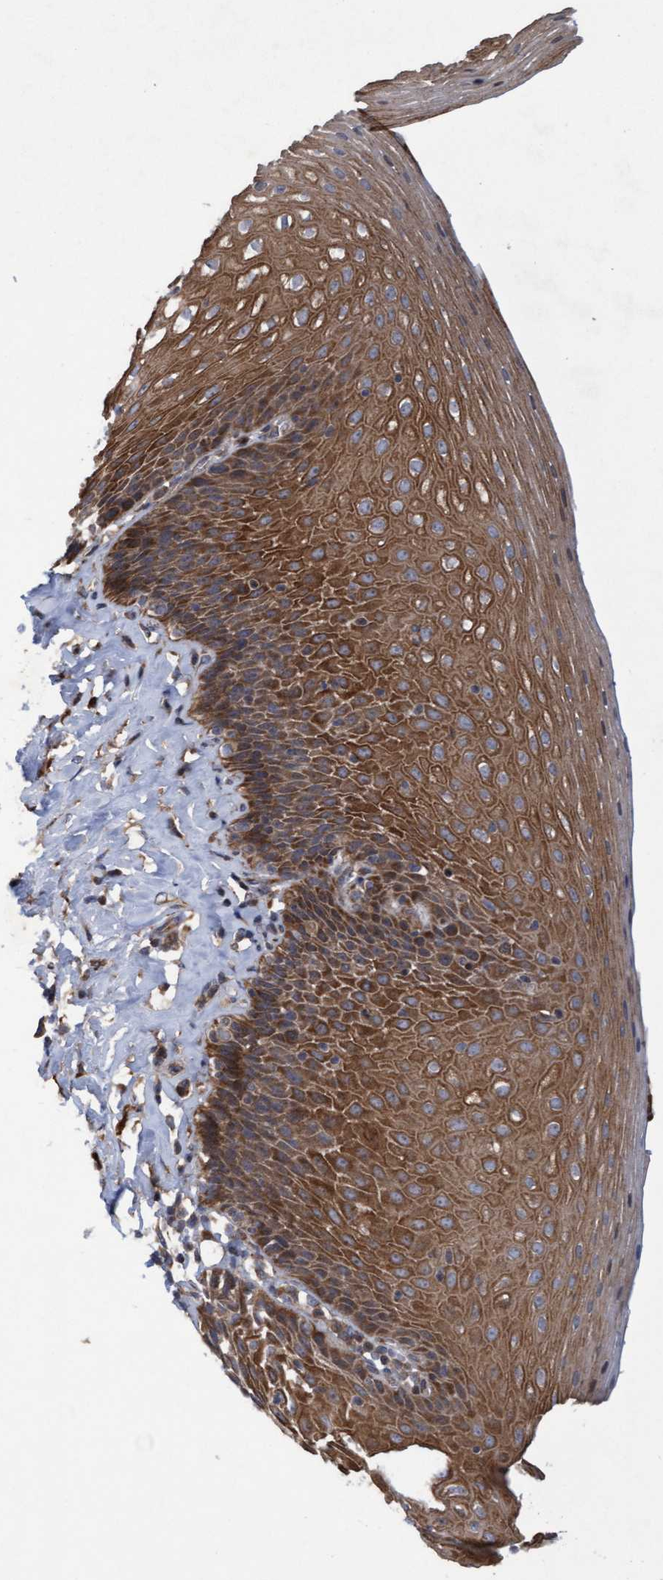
{"staining": {"intensity": "strong", "quantity": ">75%", "location": "cytoplasmic/membranous"}, "tissue": "esophagus", "cell_type": "Squamous epithelial cells", "image_type": "normal", "snomed": [{"axis": "morphology", "description": "Normal tissue, NOS"}, {"axis": "topography", "description": "Esophagus"}], "caption": "Immunohistochemical staining of normal human esophagus shows high levels of strong cytoplasmic/membranous positivity in about >75% of squamous epithelial cells. The protein is stained brown, and the nuclei are stained in blue (DAB (3,3'-diaminobenzidine) IHC with brightfield microscopy, high magnification).", "gene": "ELP5", "patient": {"sex": "female", "age": 61}}